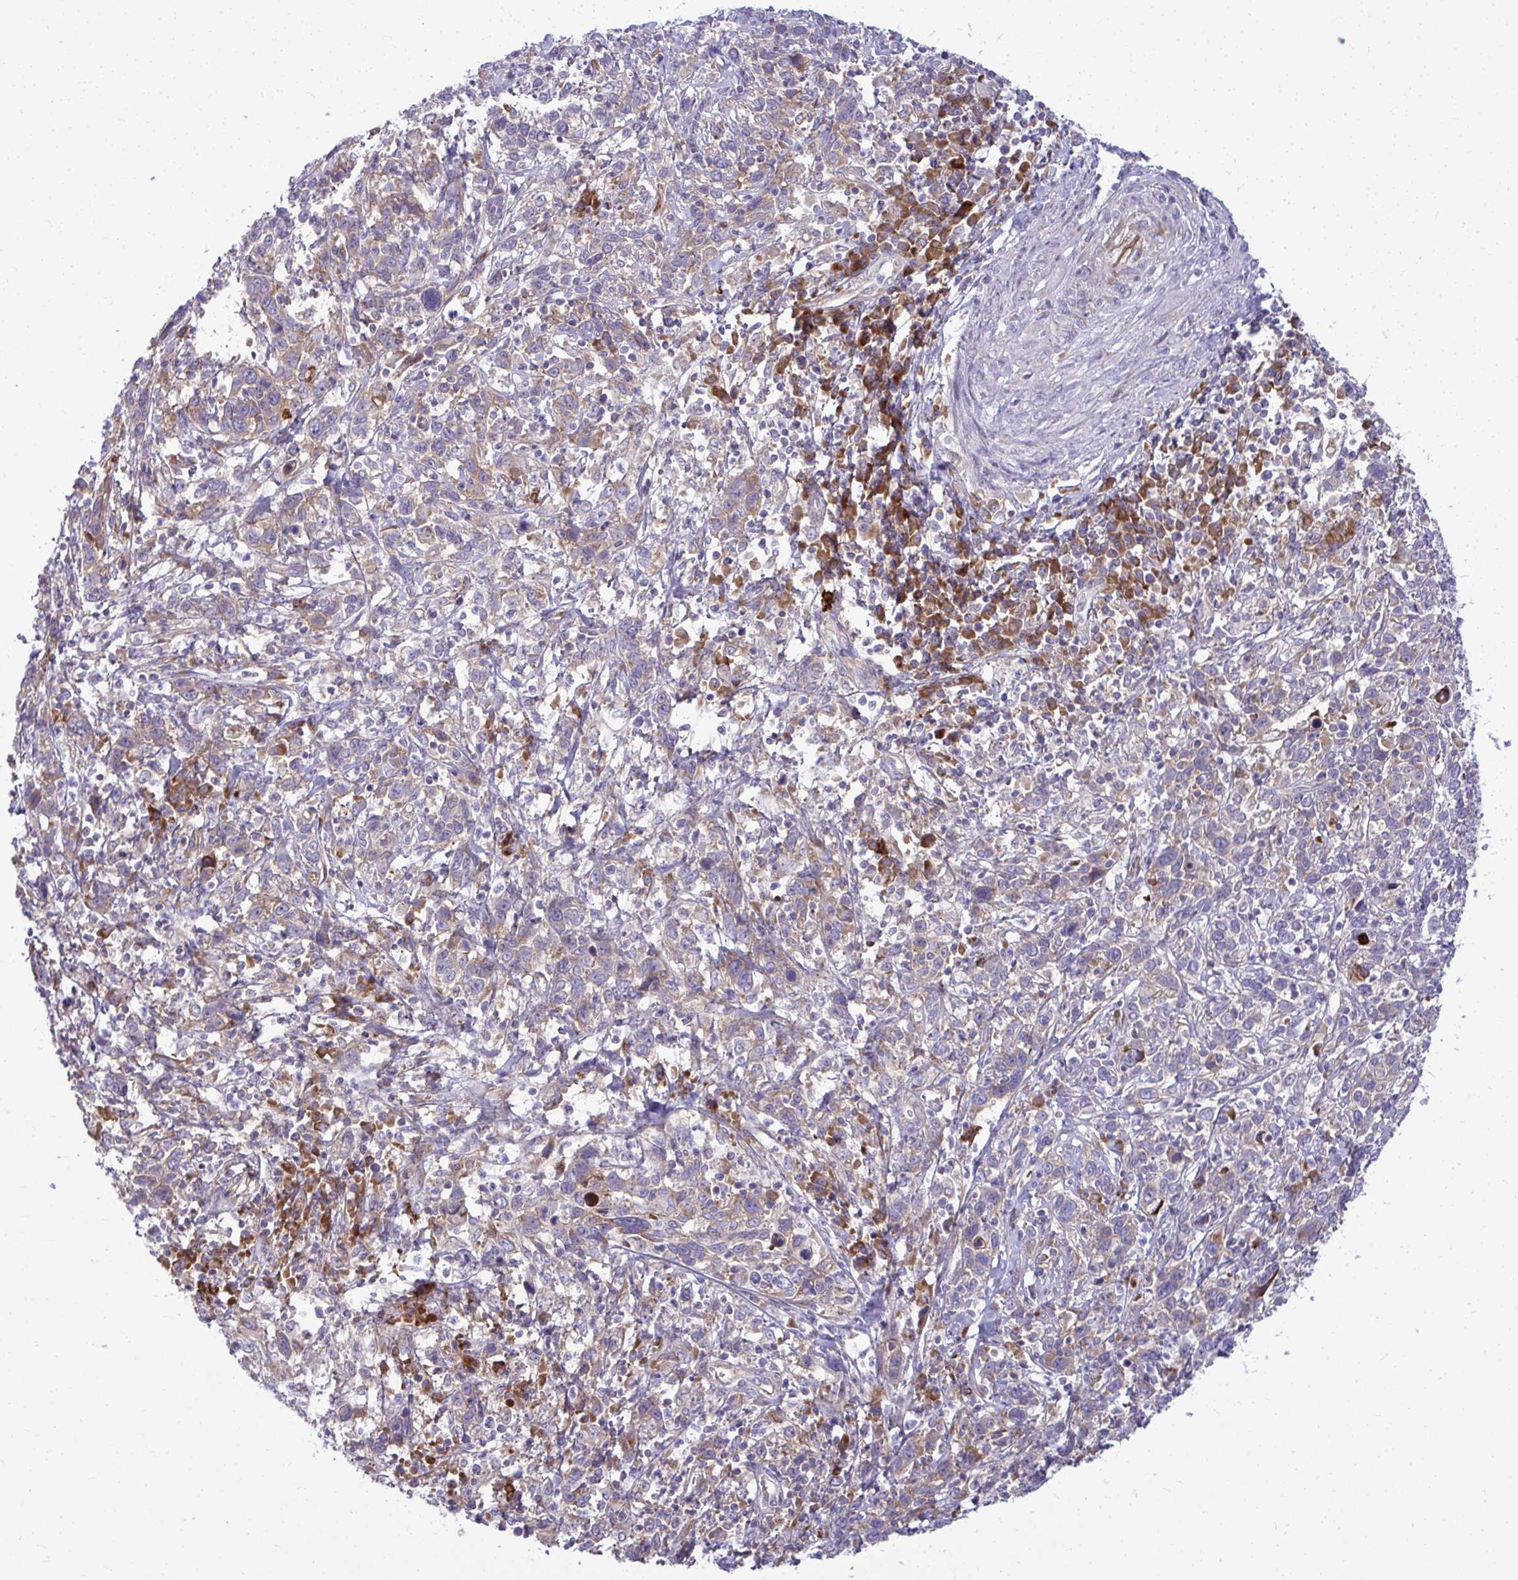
{"staining": {"intensity": "weak", "quantity": "25%-75%", "location": "cytoplasmic/membranous"}, "tissue": "cervical cancer", "cell_type": "Tumor cells", "image_type": "cancer", "snomed": [{"axis": "morphology", "description": "Squamous cell carcinoma, NOS"}, {"axis": "topography", "description": "Cervix"}], "caption": "Brown immunohistochemical staining in human squamous cell carcinoma (cervical) demonstrates weak cytoplasmic/membranous positivity in approximately 25%-75% of tumor cells. (DAB IHC with brightfield microscopy, high magnification).", "gene": "GFPT2", "patient": {"sex": "female", "age": 46}}